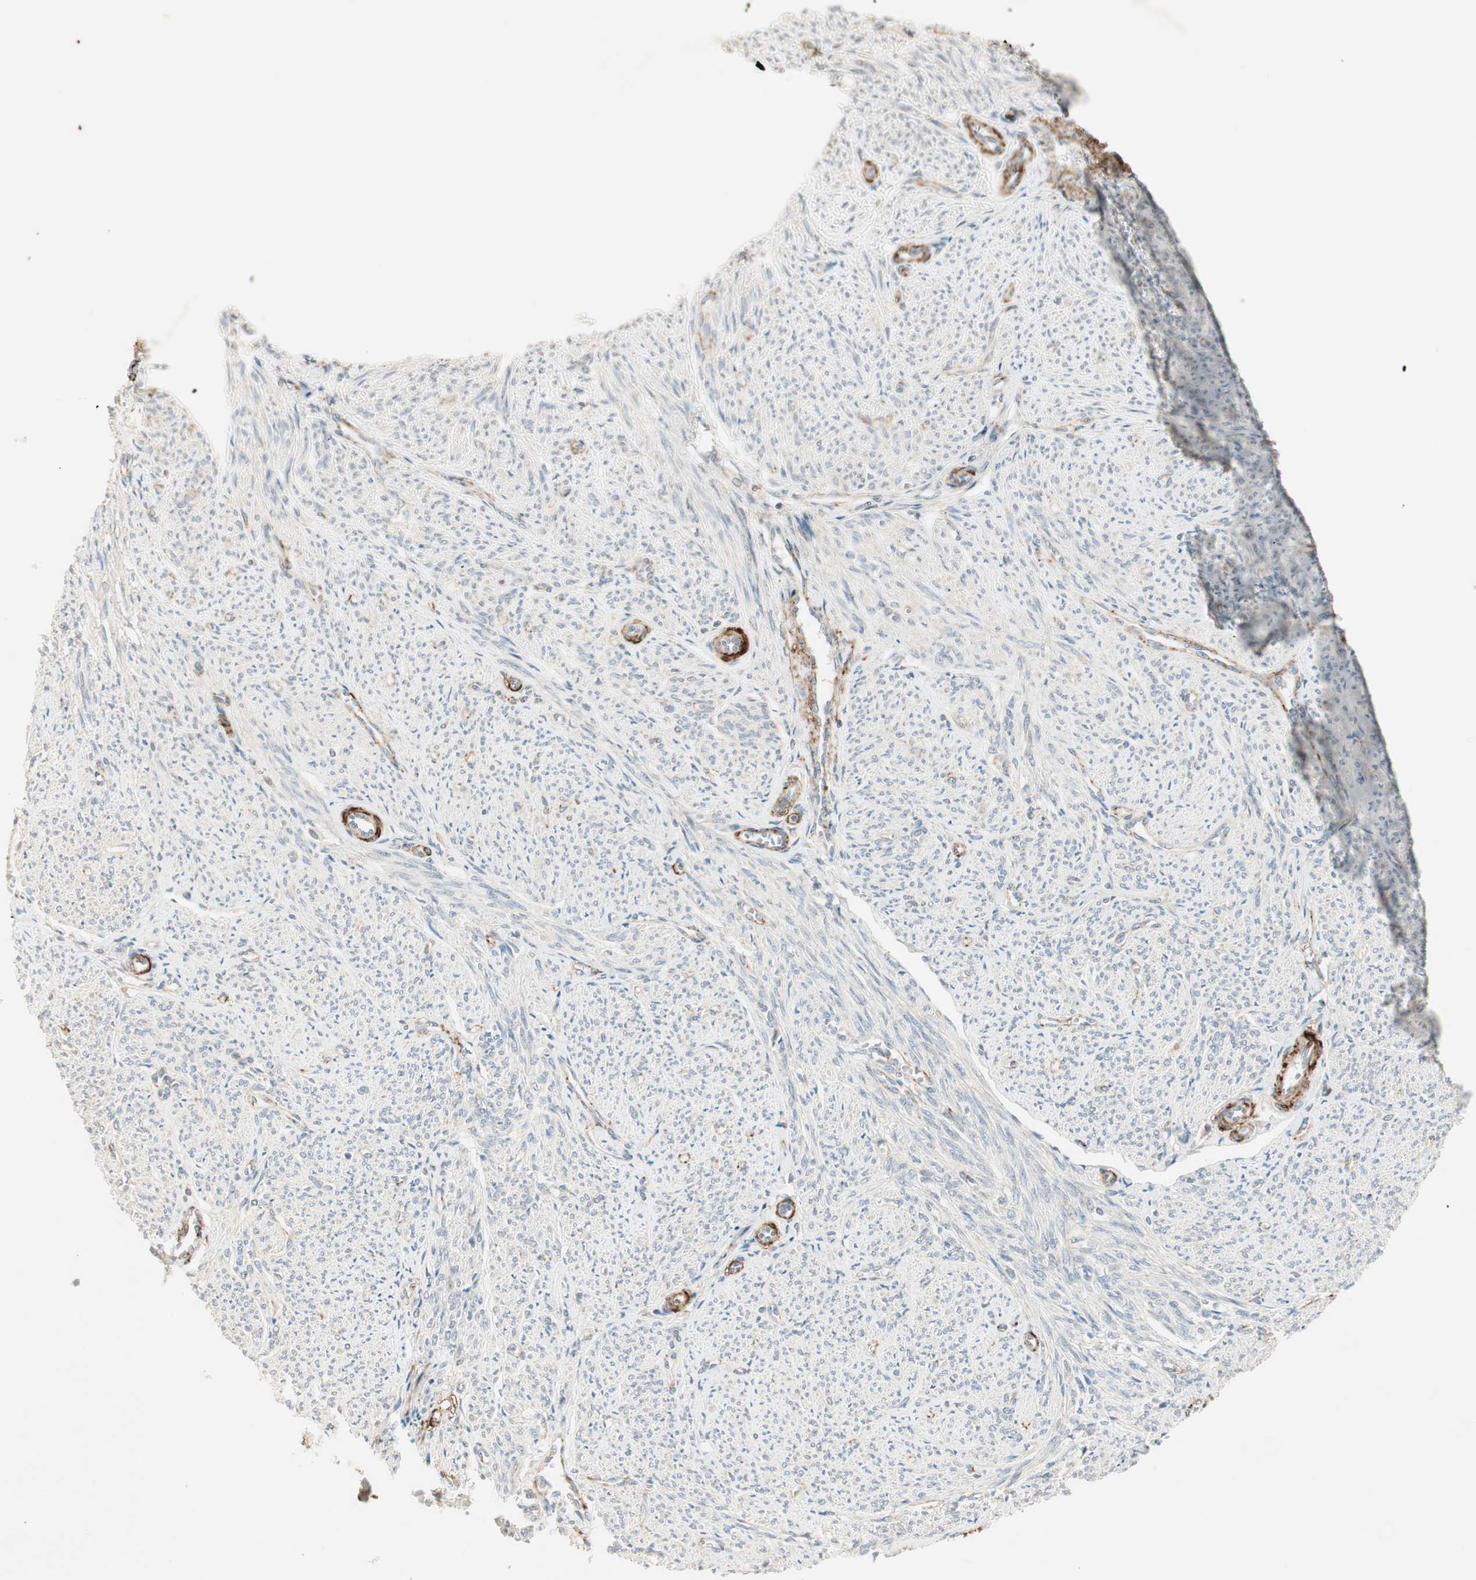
{"staining": {"intensity": "weak", "quantity": "25%-75%", "location": "cytoplasmic/membranous"}, "tissue": "smooth muscle", "cell_type": "Smooth muscle cells", "image_type": "normal", "snomed": [{"axis": "morphology", "description": "Normal tissue, NOS"}, {"axis": "topography", "description": "Smooth muscle"}], "caption": "Smooth muscle cells show low levels of weak cytoplasmic/membranous staining in approximately 25%-75% of cells in unremarkable human smooth muscle.", "gene": "RNGTT", "patient": {"sex": "female", "age": 65}}